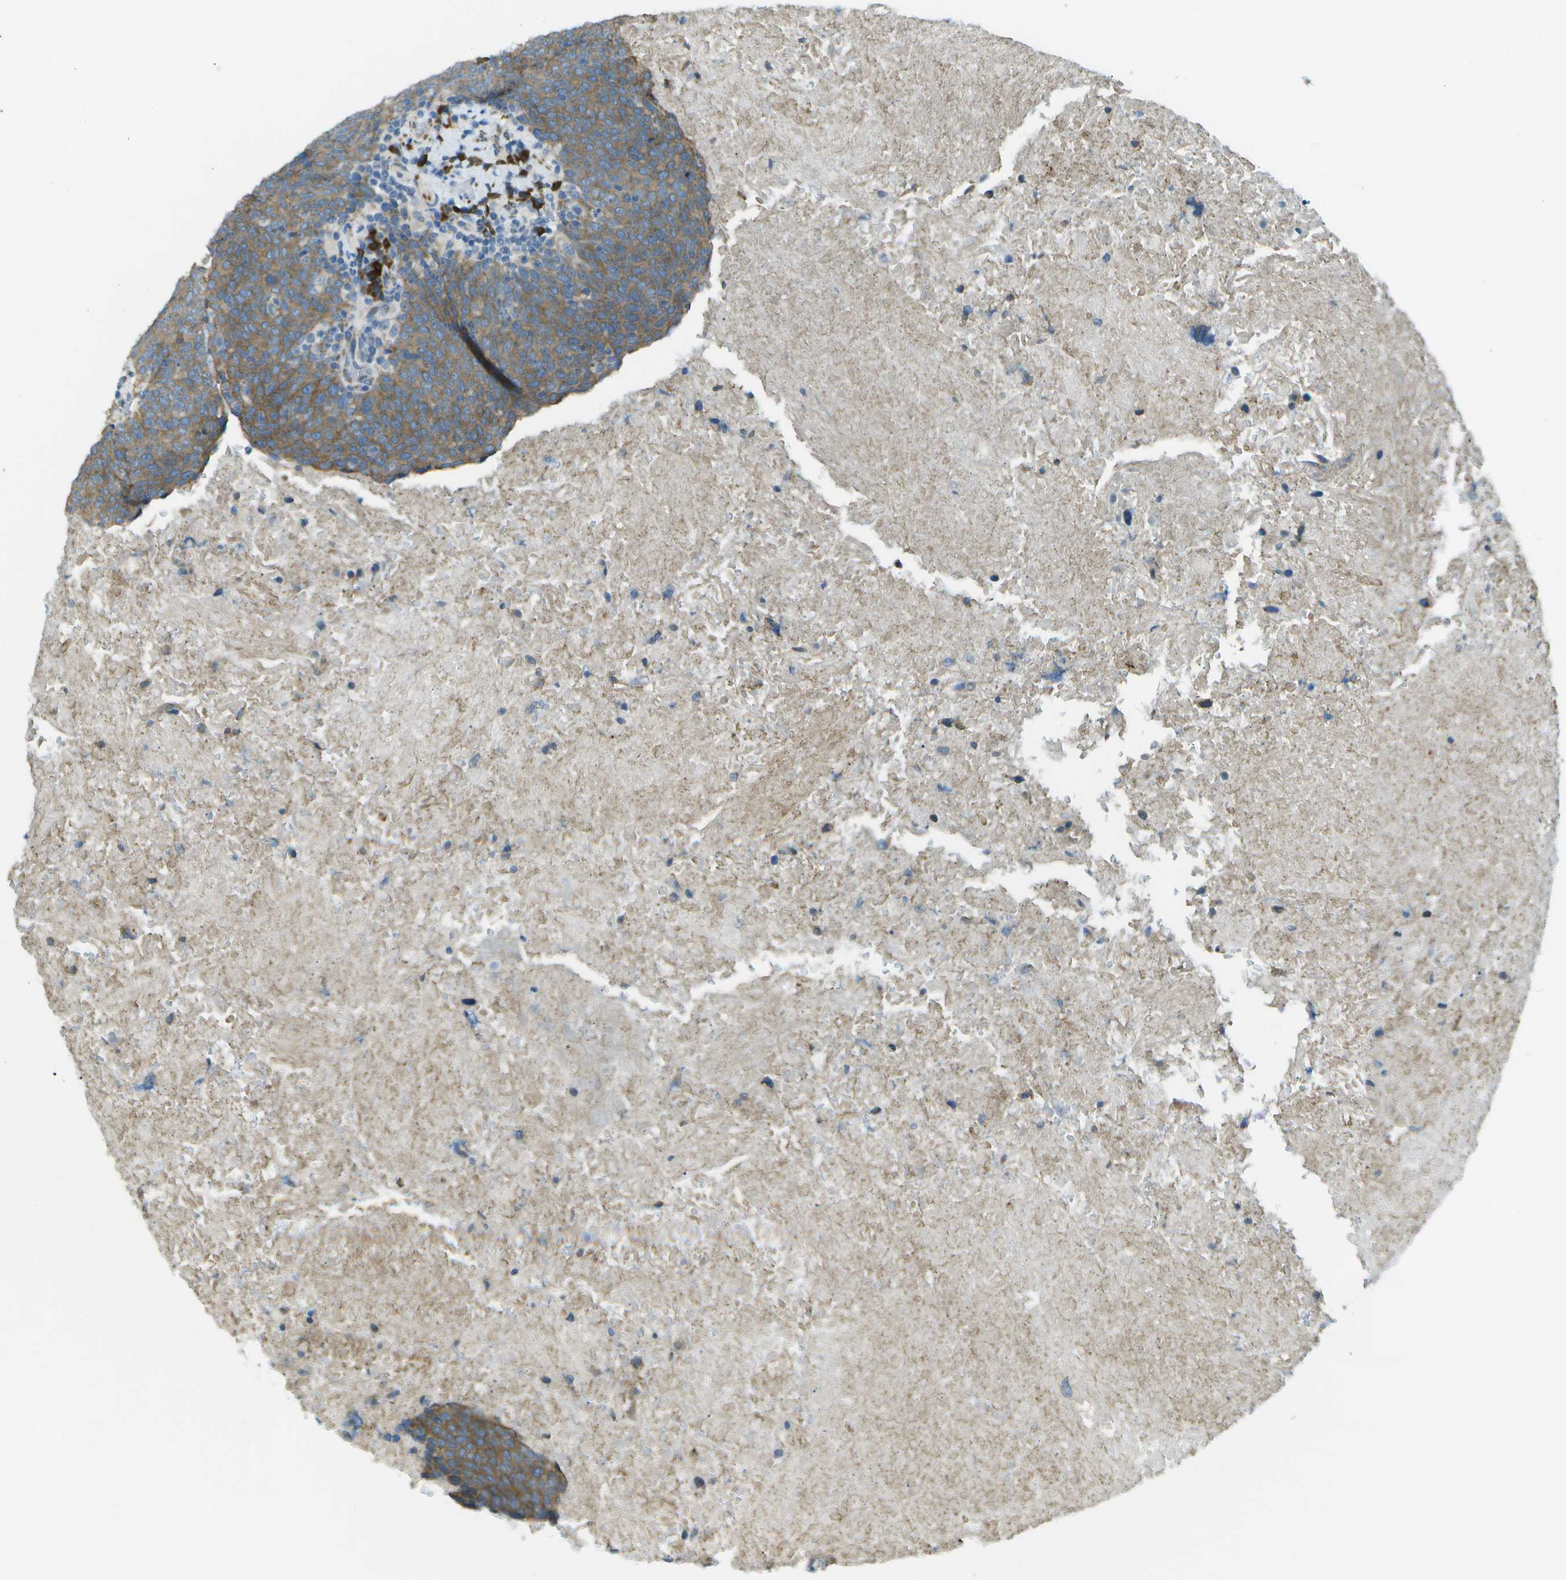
{"staining": {"intensity": "weak", "quantity": ">75%", "location": "cytoplasmic/membranous"}, "tissue": "head and neck cancer", "cell_type": "Tumor cells", "image_type": "cancer", "snomed": [{"axis": "morphology", "description": "Squamous cell carcinoma, NOS"}, {"axis": "morphology", "description": "Squamous cell carcinoma, metastatic, NOS"}, {"axis": "topography", "description": "Lymph node"}, {"axis": "topography", "description": "Head-Neck"}], "caption": "High-magnification brightfield microscopy of head and neck squamous cell carcinoma stained with DAB (brown) and counterstained with hematoxylin (blue). tumor cells exhibit weak cytoplasmic/membranous expression is appreciated in about>75% of cells.", "gene": "KCTD3", "patient": {"sex": "male", "age": 62}}